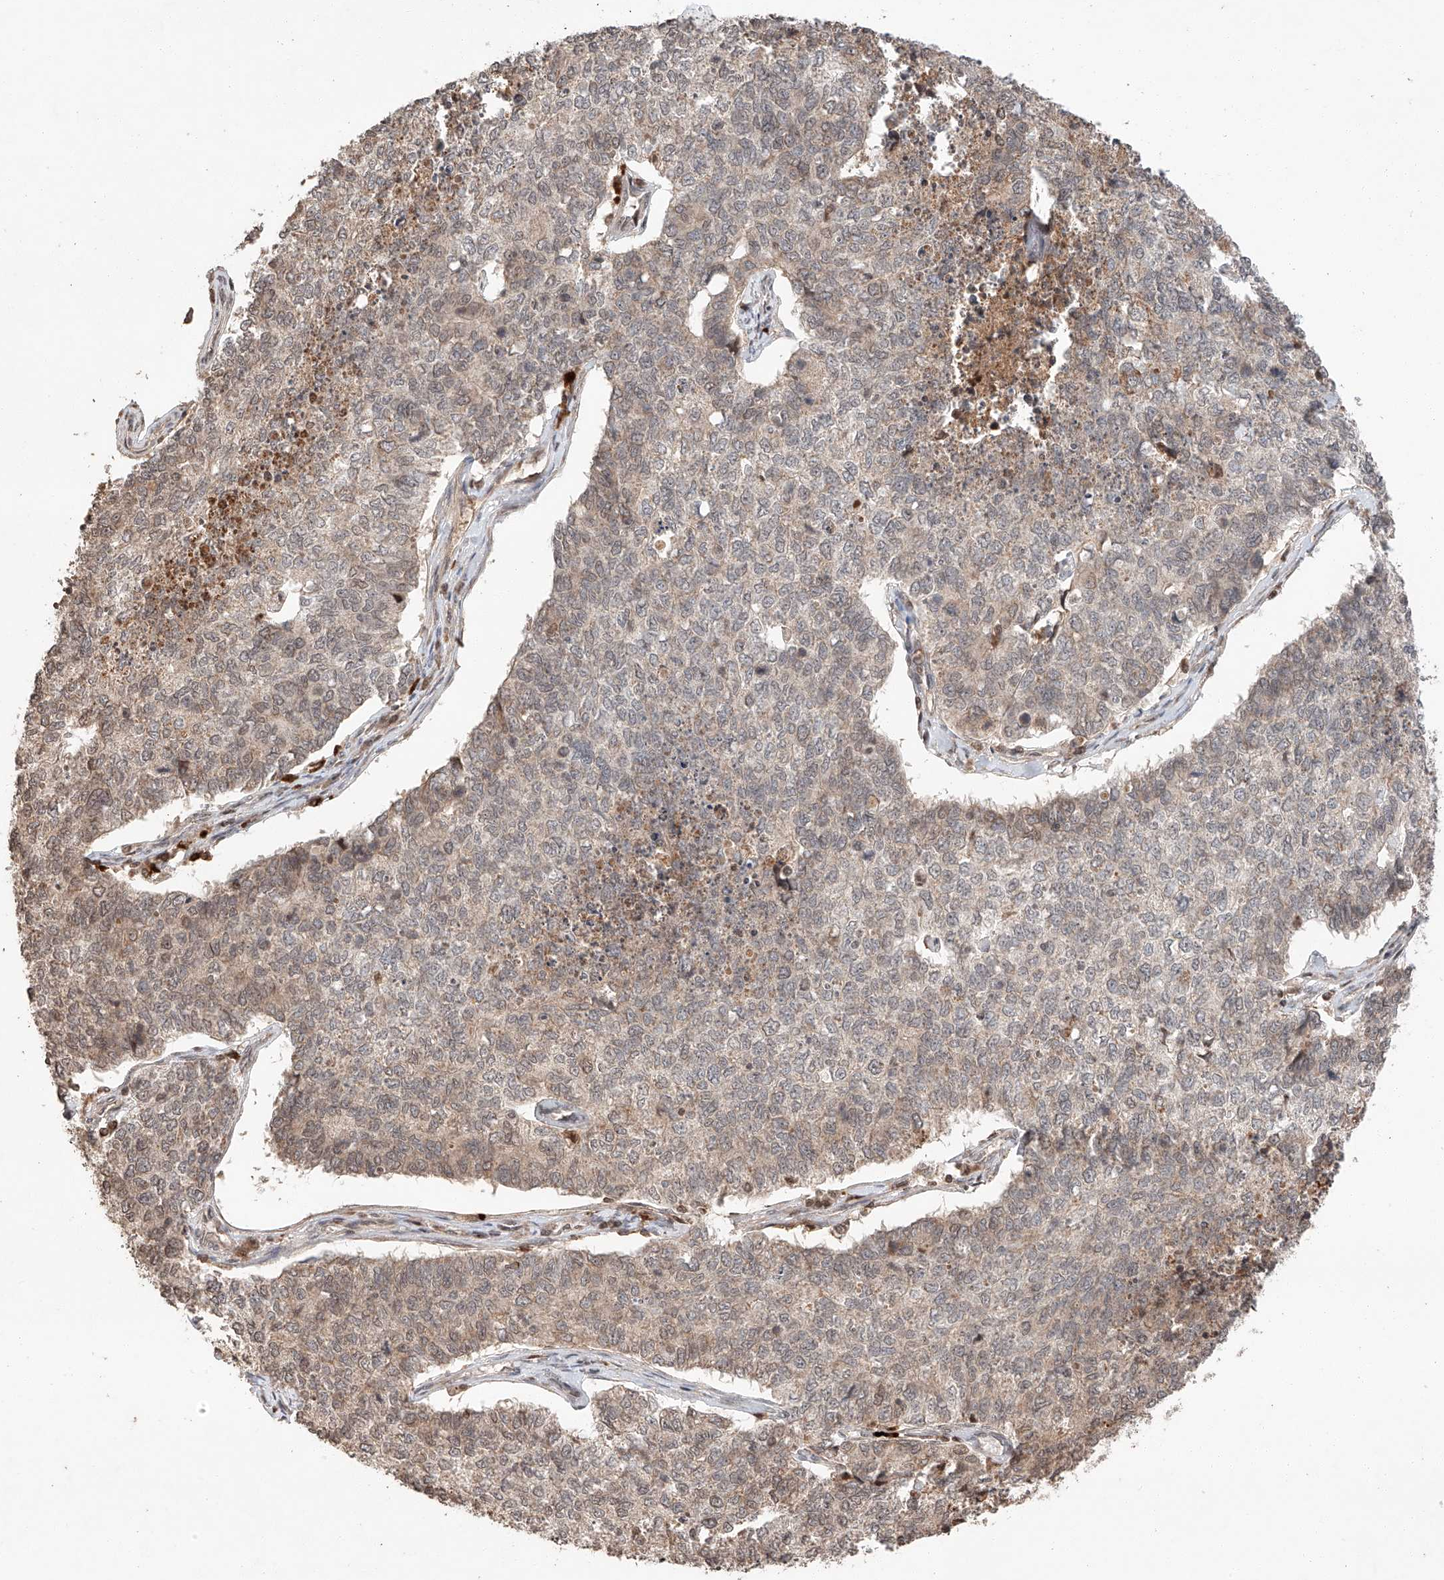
{"staining": {"intensity": "weak", "quantity": "25%-75%", "location": "nuclear"}, "tissue": "cervical cancer", "cell_type": "Tumor cells", "image_type": "cancer", "snomed": [{"axis": "morphology", "description": "Squamous cell carcinoma, NOS"}, {"axis": "topography", "description": "Cervix"}], "caption": "Immunohistochemistry (DAB) staining of cervical cancer demonstrates weak nuclear protein expression in approximately 25%-75% of tumor cells. (IHC, brightfield microscopy, high magnification).", "gene": "ARHGAP33", "patient": {"sex": "female", "age": 63}}